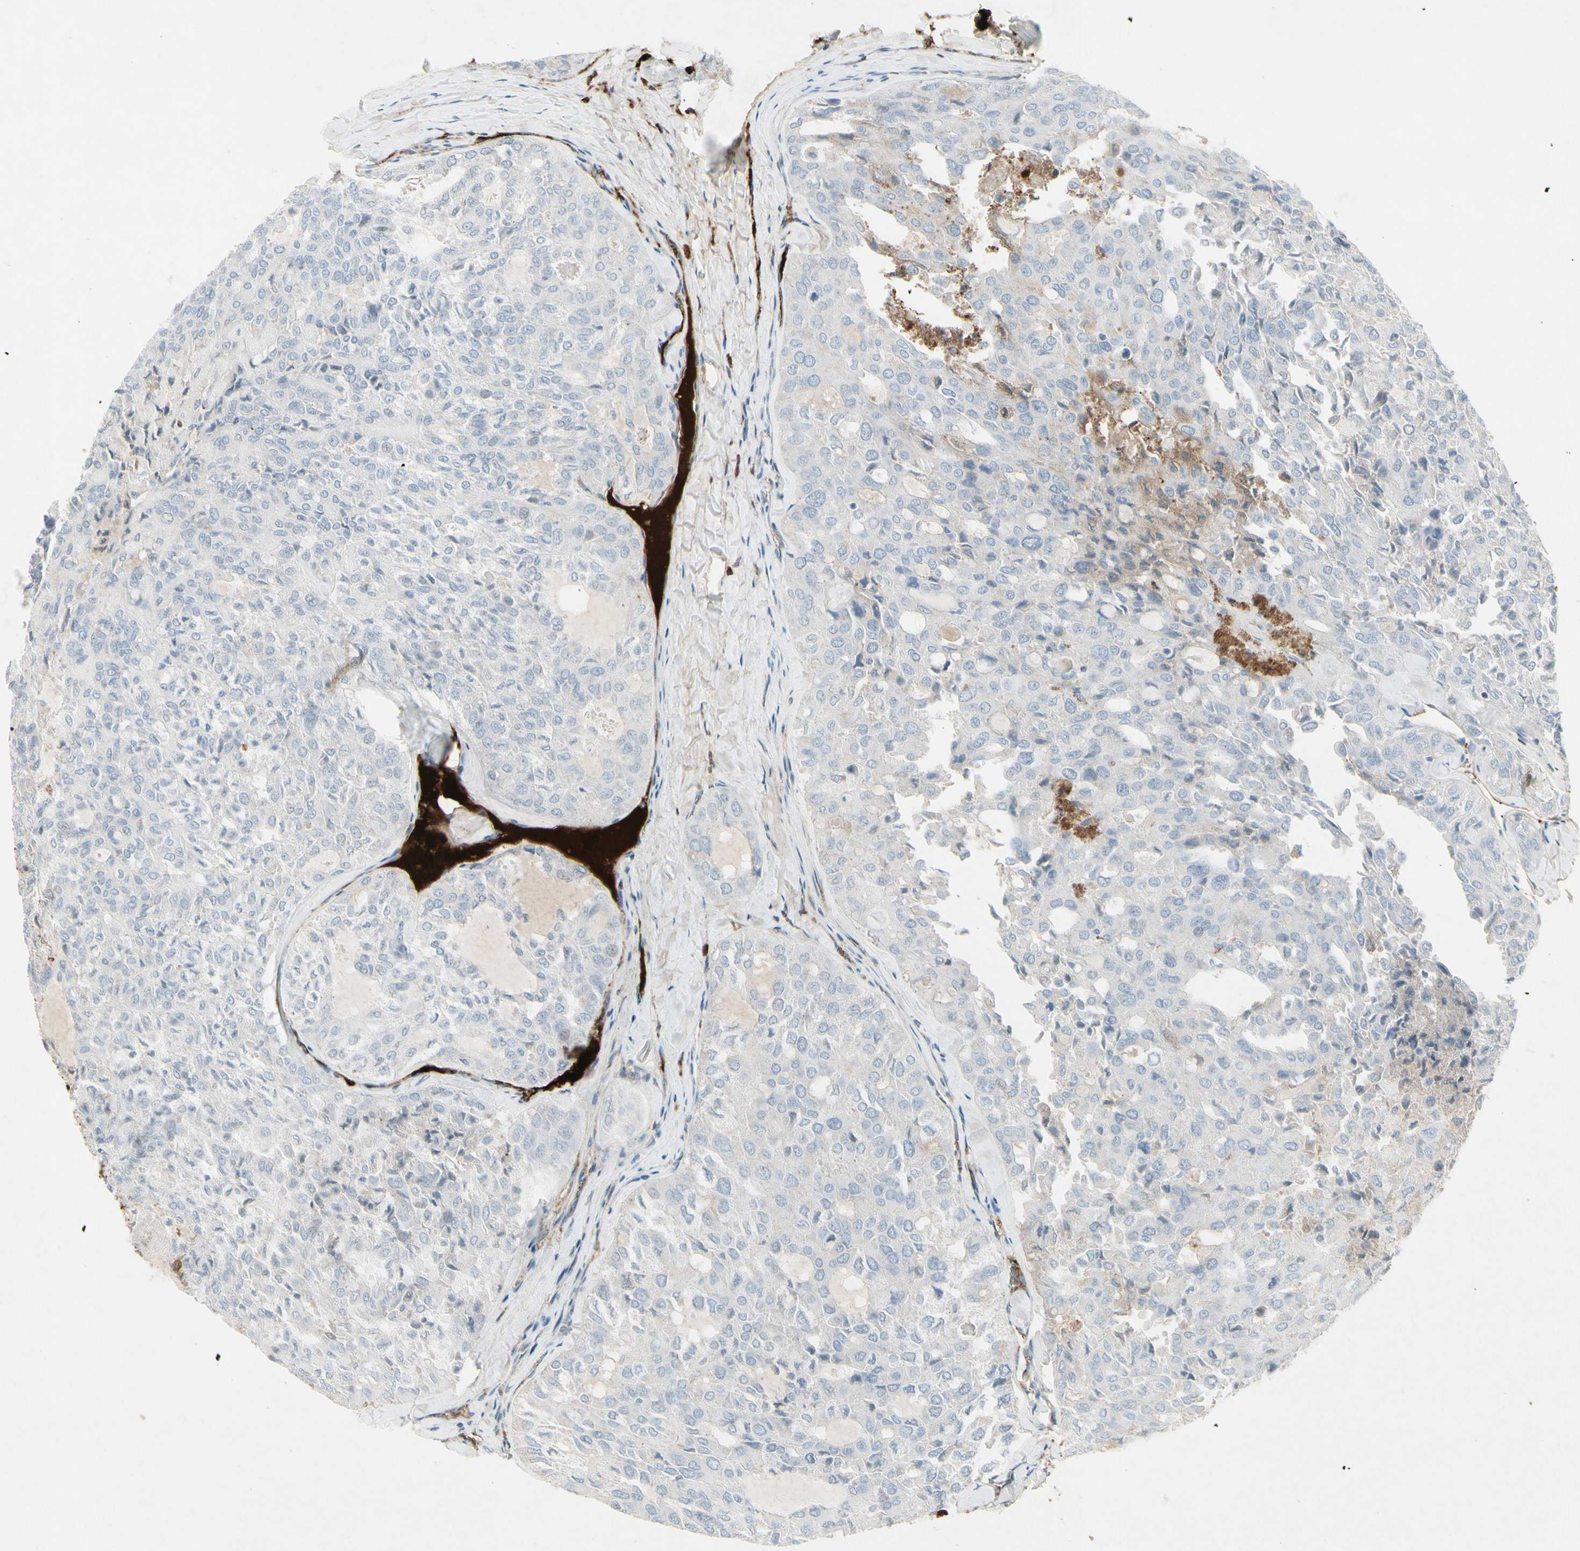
{"staining": {"intensity": "weak", "quantity": "<25%", "location": "cytoplasmic/membranous"}, "tissue": "thyroid cancer", "cell_type": "Tumor cells", "image_type": "cancer", "snomed": [{"axis": "morphology", "description": "Follicular adenoma carcinoma, NOS"}, {"axis": "topography", "description": "Thyroid gland"}], "caption": "High power microscopy histopathology image of an IHC photomicrograph of follicular adenoma carcinoma (thyroid), revealing no significant expression in tumor cells.", "gene": "IGHM", "patient": {"sex": "male", "age": 75}}